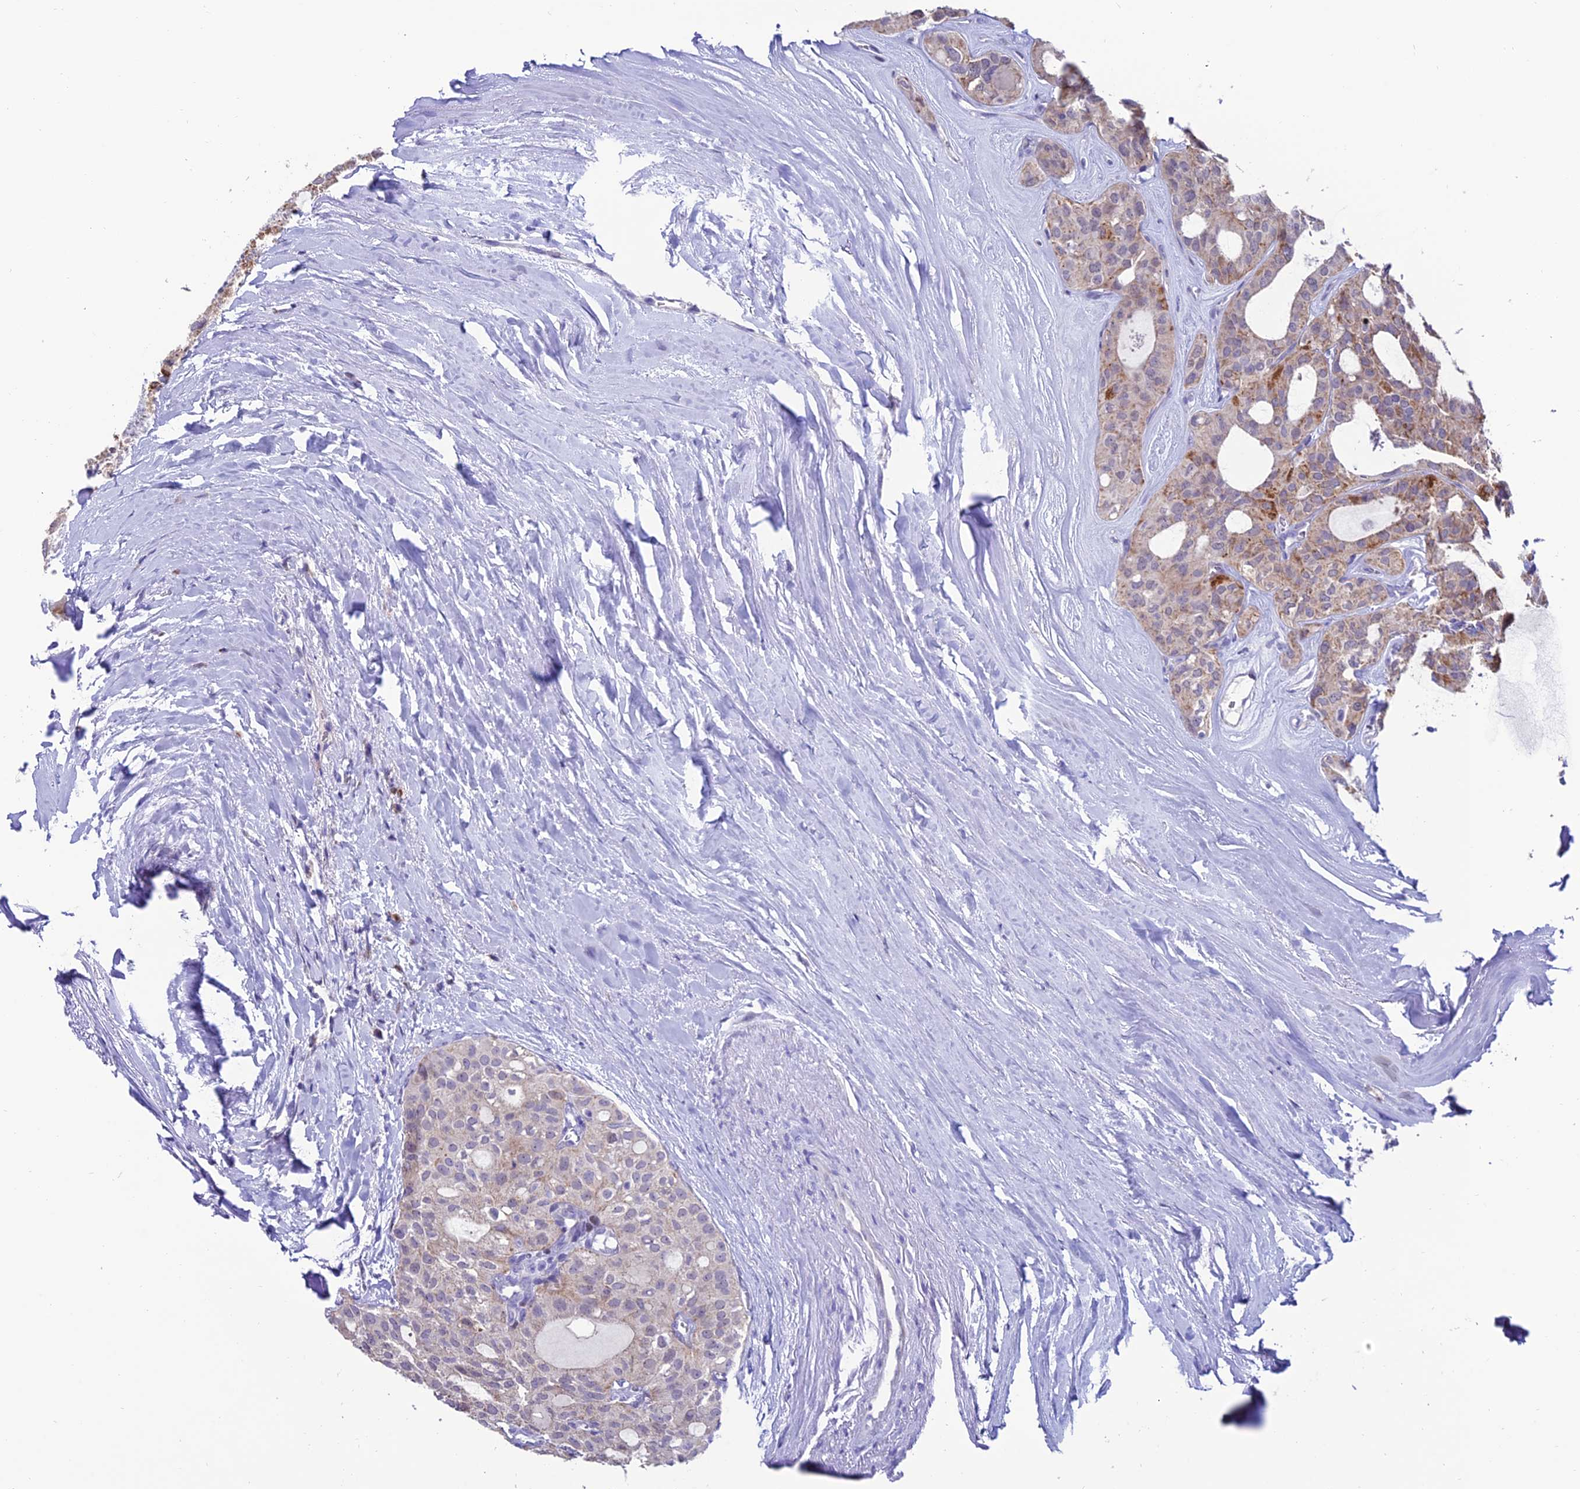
{"staining": {"intensity": "moderate", "quantity": "25%-75%", "location": "cytoplasmic/membranous"}, "tissue": "thyroid cancer", "cell_type": "Tumor cells", "image_type": "cancer", "snomed": [{"axis": "morphology", "description": "Follicular adenoma carcinoma, NOS"}, {"axis": "topography", "description": "Thyroid gland"}], "caption": "Moderate cytoplasmic/membranous staining for a protein is present in approximately 25%-75% of tumor cells of thyroid cancer (follicular adenoma carcinoma) using immunohistochemistry.", "gene": "SLC10A1", "patient": {"sex": "male", "age": 75}}